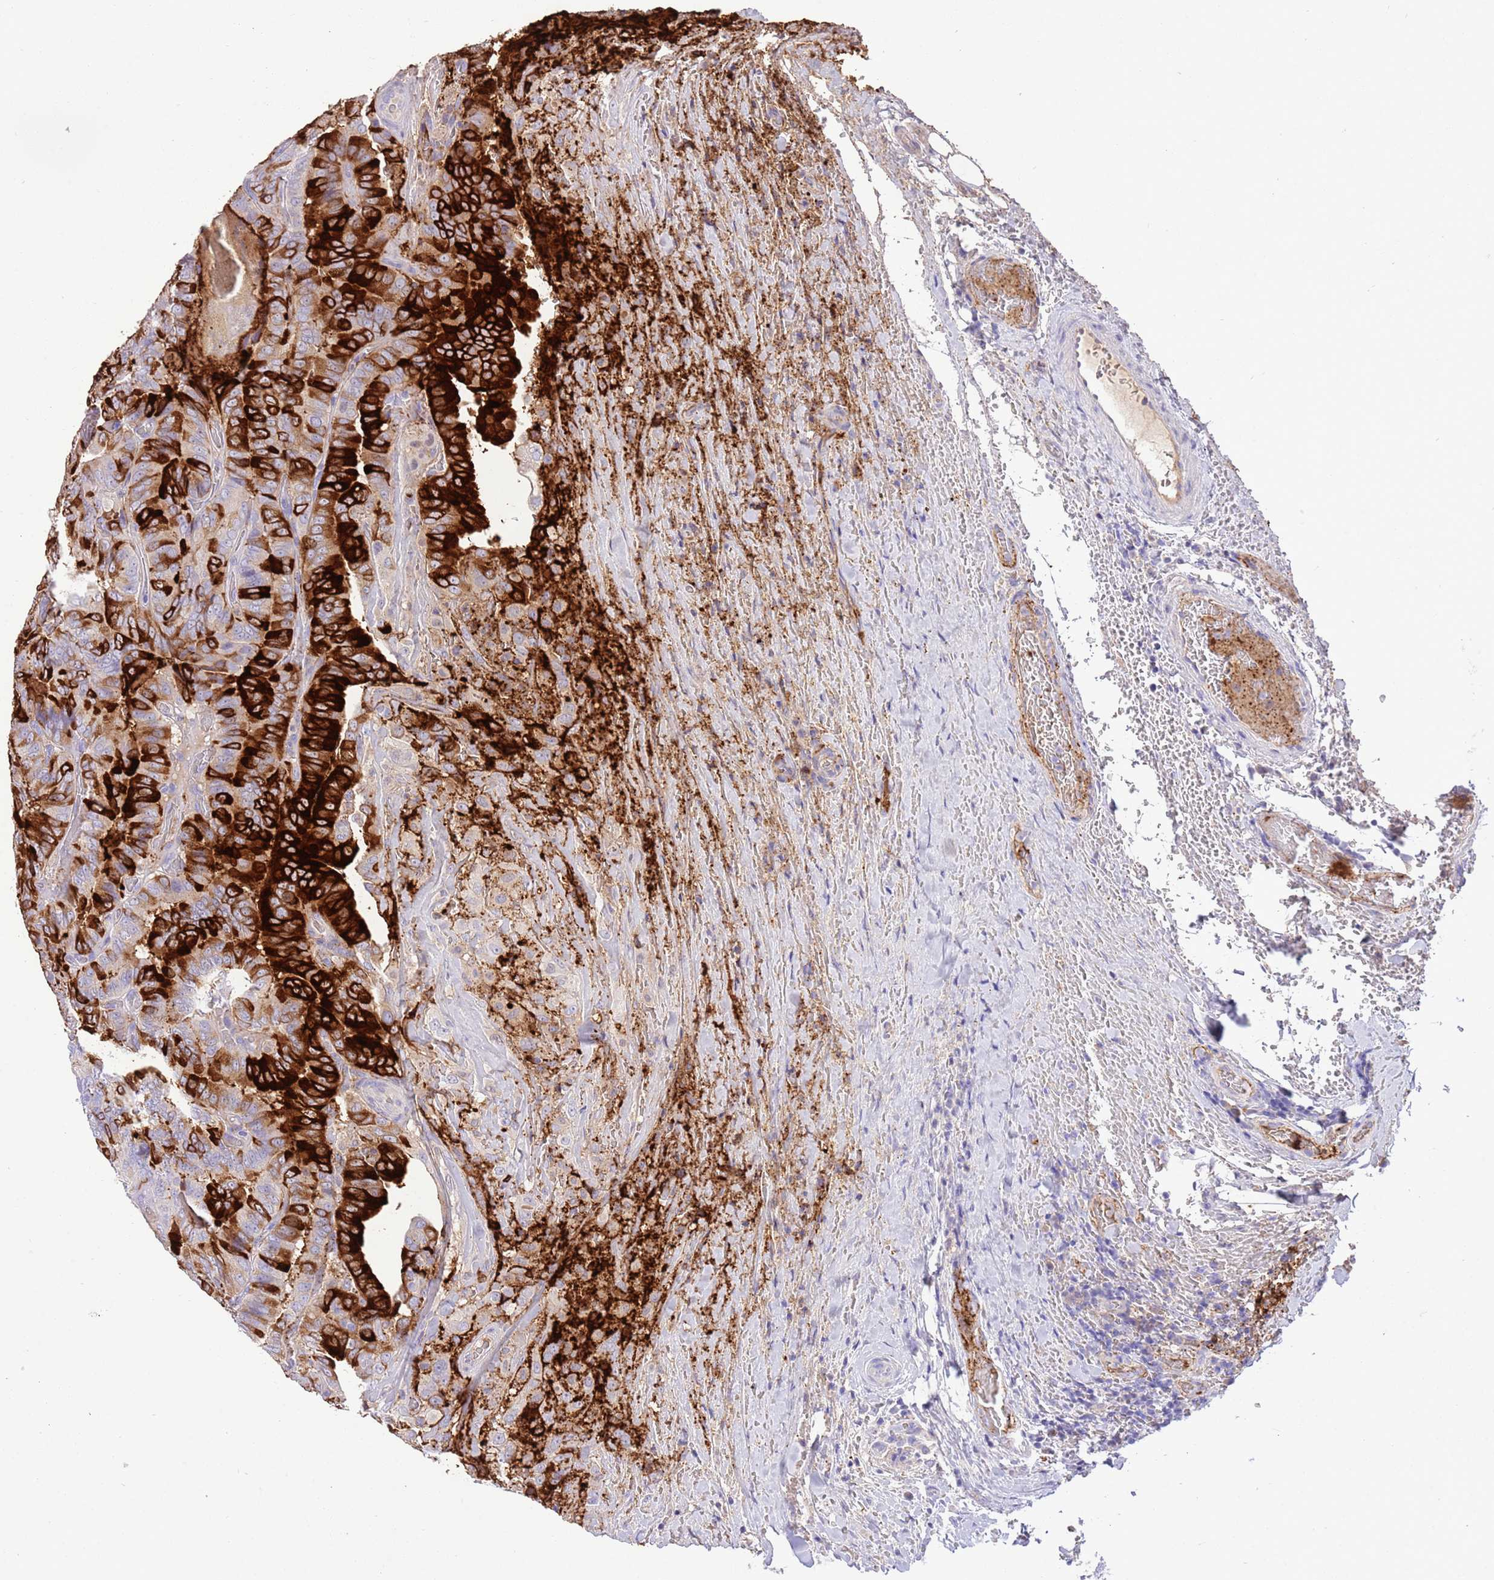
{"staining": {"intensity": "strong", "quantity": "25%-75%", "location": "cytoplasmic/membranous"}, "tissue": "thyroid cancer", "cell_type": "Tumor cells", "image_type": "cancer", "snomed": [{"axis": "morphology", "description": "Papillary adenocarcinoma, NOS"}, {"axis": "topography", "description": "Thyroid gland"}], "caption": "Tumor cells exhibit high levels of strong cytoplasmic/membranous staining in about 25%-75% of cells in thyroid papillary adenocarcinoma.", "gene": "SFTPA1", "patient": {"sex": "male", "age": 61}}